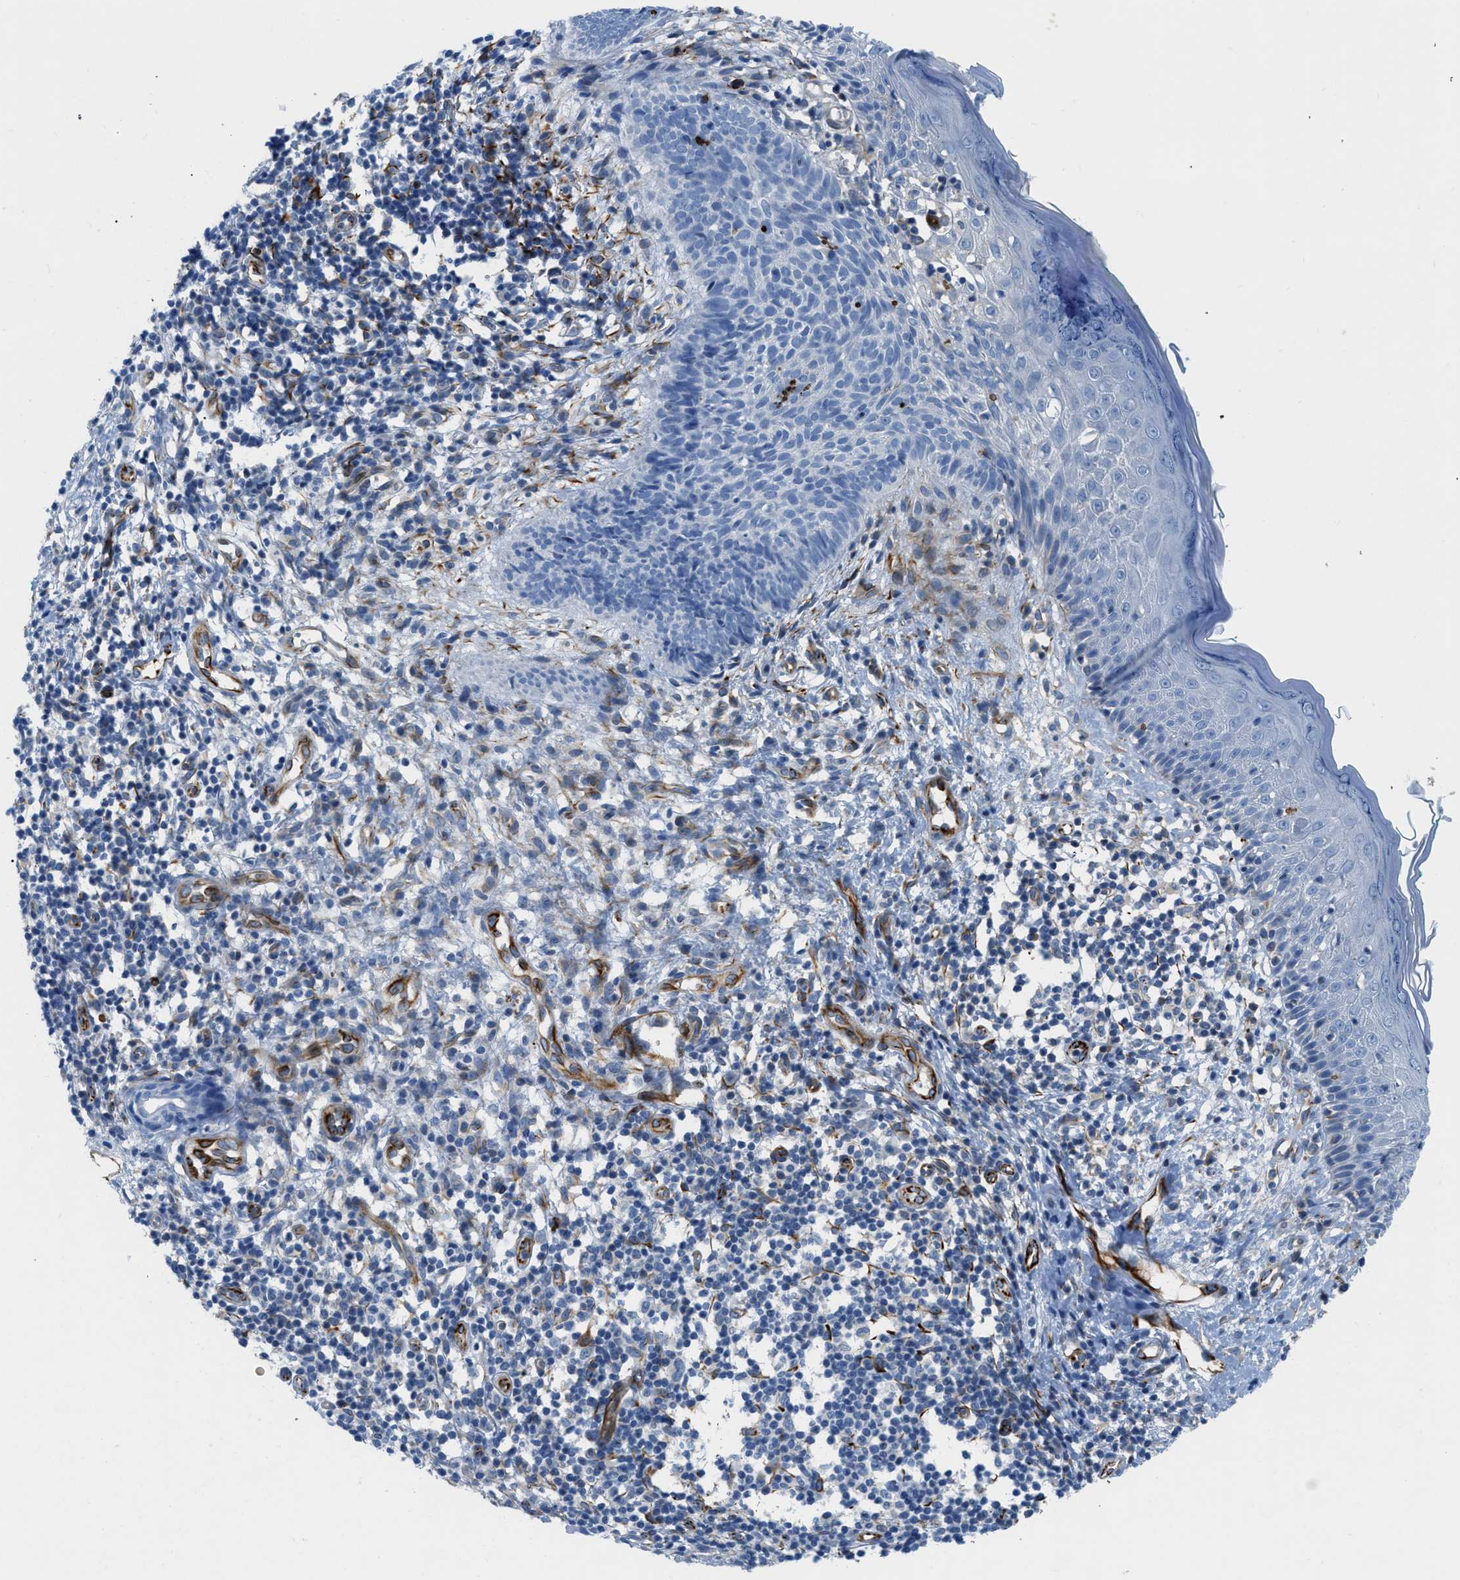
{"staining": {"intensity": "negative", "quantity": "none", "location": "none"}, "tissue": "skin cancer", "cell_type": "Tumor cells", "image_type": "cancer", "snomed": [{"axis": "morphology", "description": "Basal cell carcinoma"}, {"axis": "topography", "description": "Skin"}], "caption": "A high-resolution micrograph shows IHC staining of skin basal cell carcinoma, which exhibits no significant staining in tumor cells.", "gene": "XCR1", "patient": {"sex": "male", "age": 60}}